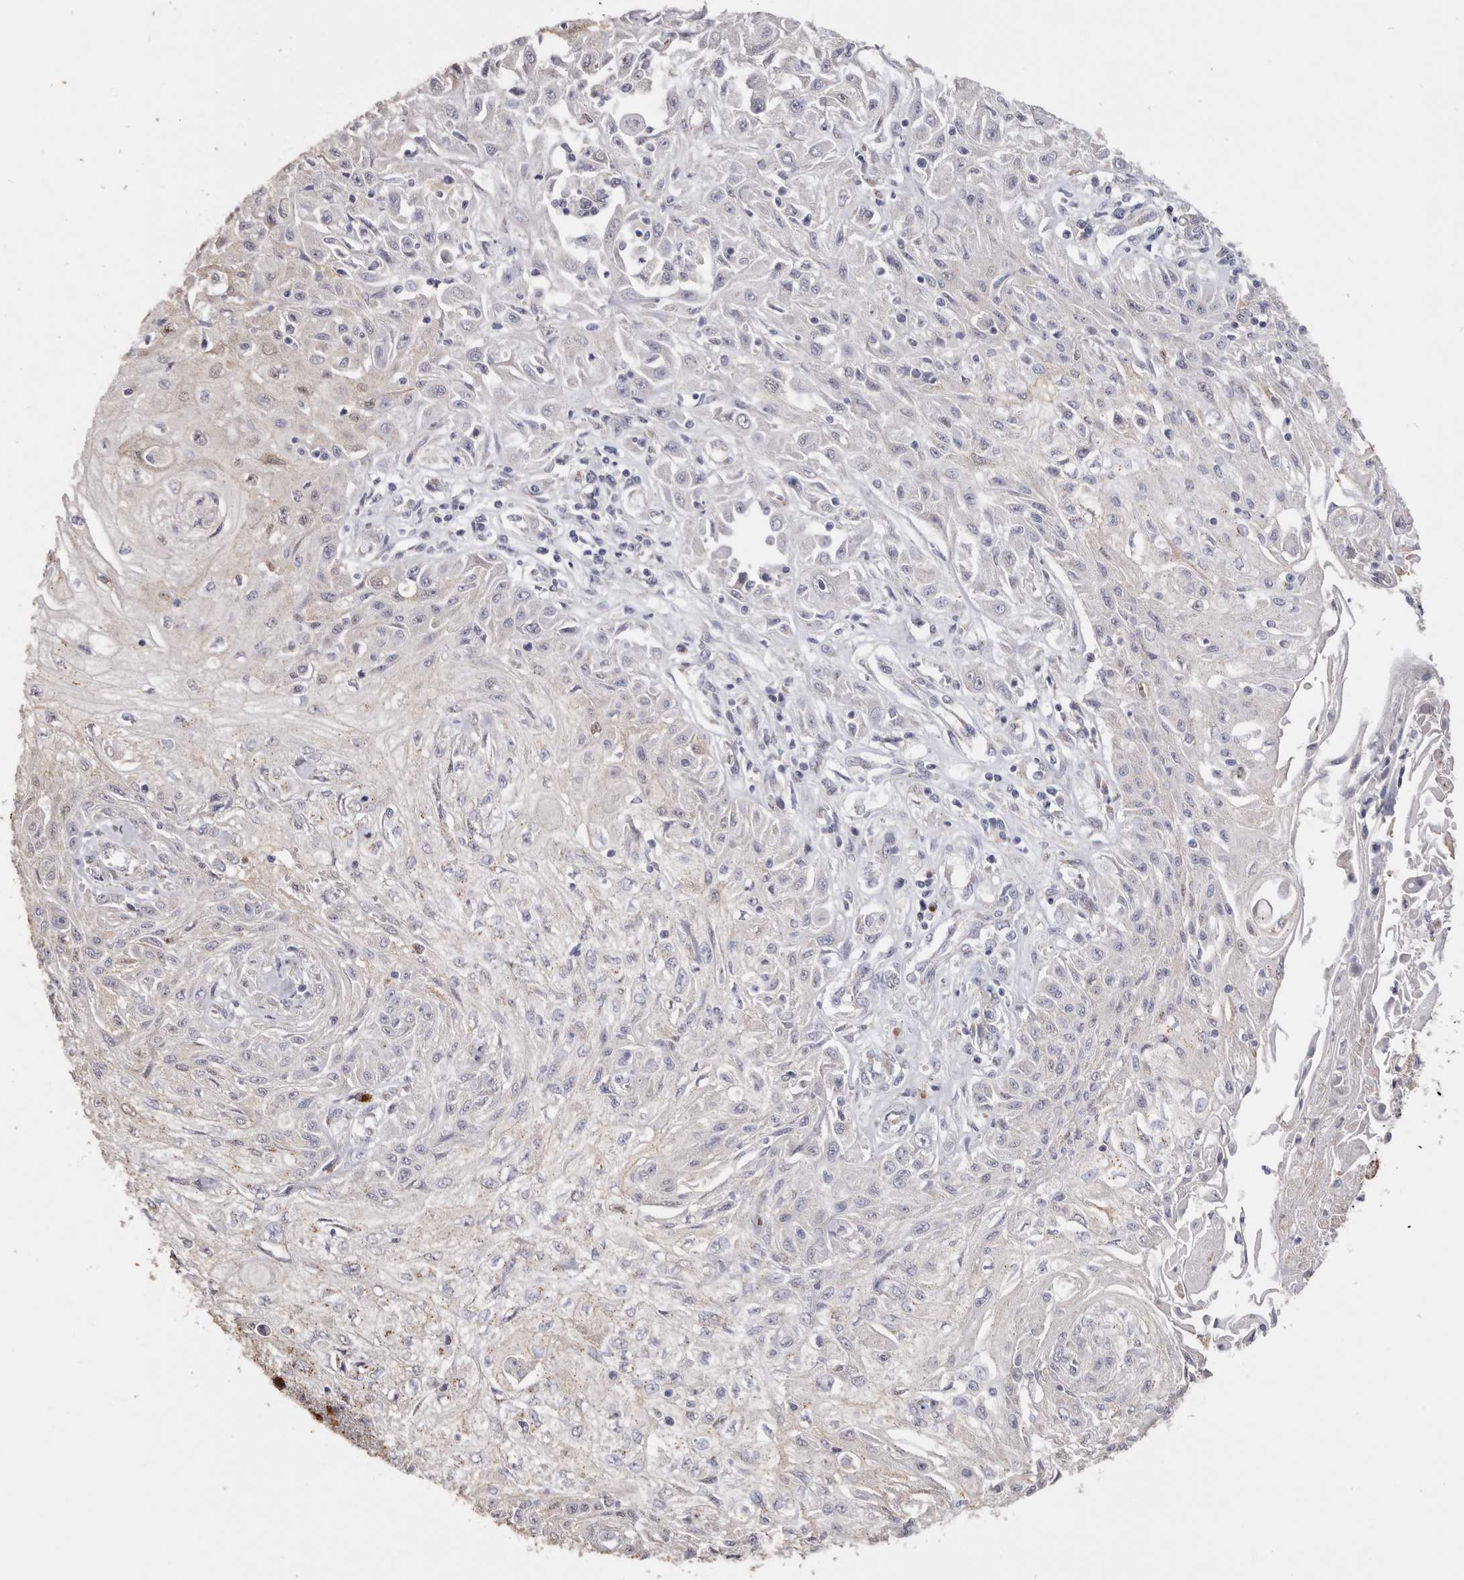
{"staining": {"intensity": "negative", "quantity": "none", "location": "none"}, "tissue": "skin cancer", "cell_type": "Tumor cells", "image_type": "cancer", "snomed": [{"axis": "morphology", "description": "Squamous cell carcinoma, NOS"}, {"axis": "morphology", "description": "Squamous cell carcinoma, metastatic, NOS"}, {"axis": "topography", "description": "Skin"}, {"axis": "topography", "description": "Lymph node"}], "caption": "Skin squamous cell carcinoma stained for a protein using IHC reveals no staining tumor cells.", "gene": "LGALS7B", "patient": {"sex": "male", "age": 75}}